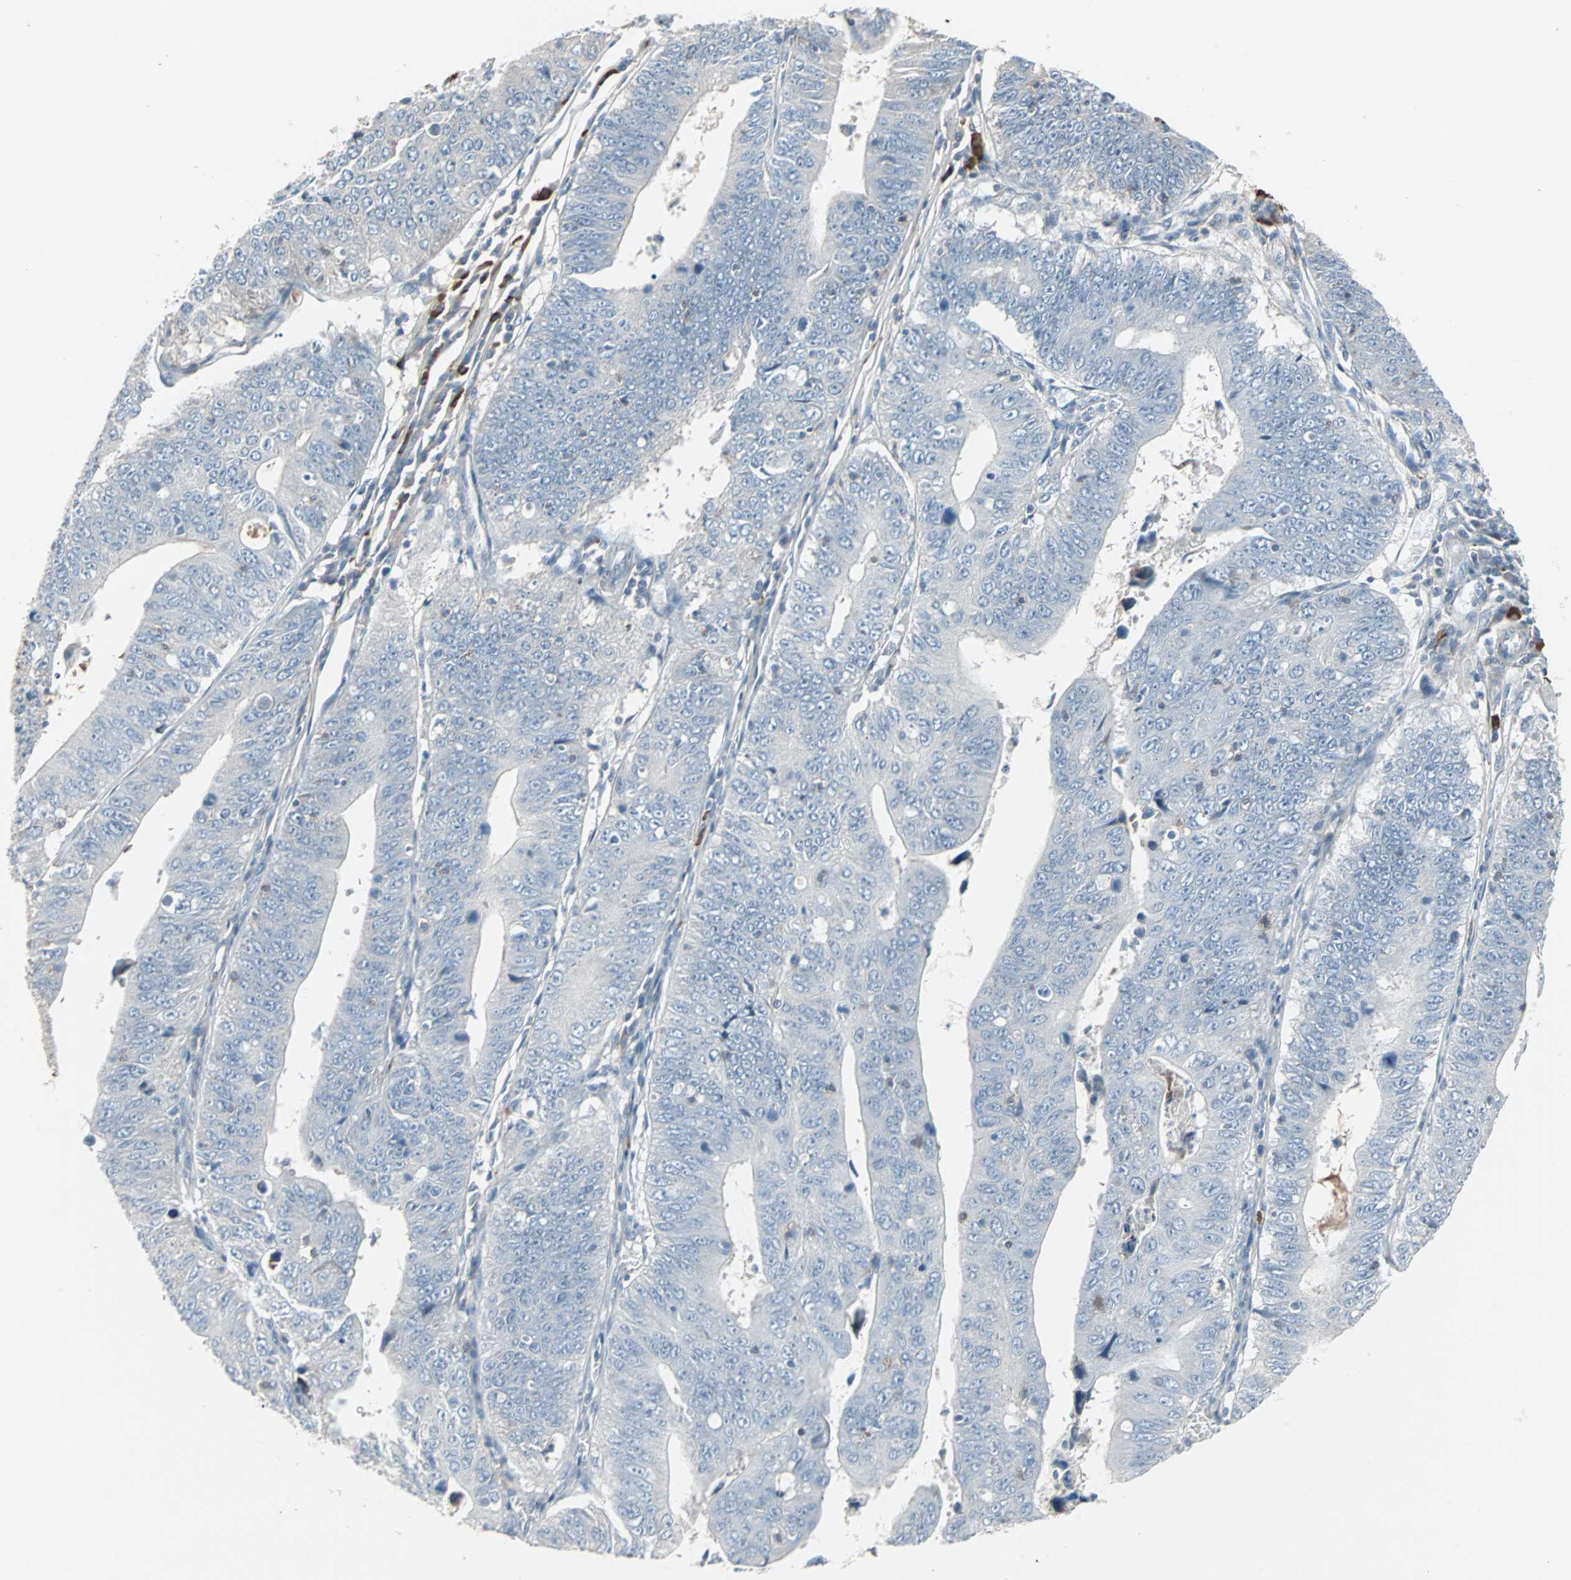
{"staining": {"intensity": "negative", "quantity": "none", "location": "none"}, "tissue": "stomach cancer", "cell_type": "Tumor cells", "image_type": "cancer", "snomed": [{"axis": "morphology", "description": "Adenocarcinoma, NOS"}, {"axis": "topography", "description": "Stomach"}], "caption": "DAB (3,3'-diaminobenzidine) immunohistochemical staining of adenocarcinoma (stomach) displays no significant positivity in tumor cells.", "gene": "ZSCAN32", "patient": {"sex": "male", "age": 59}}